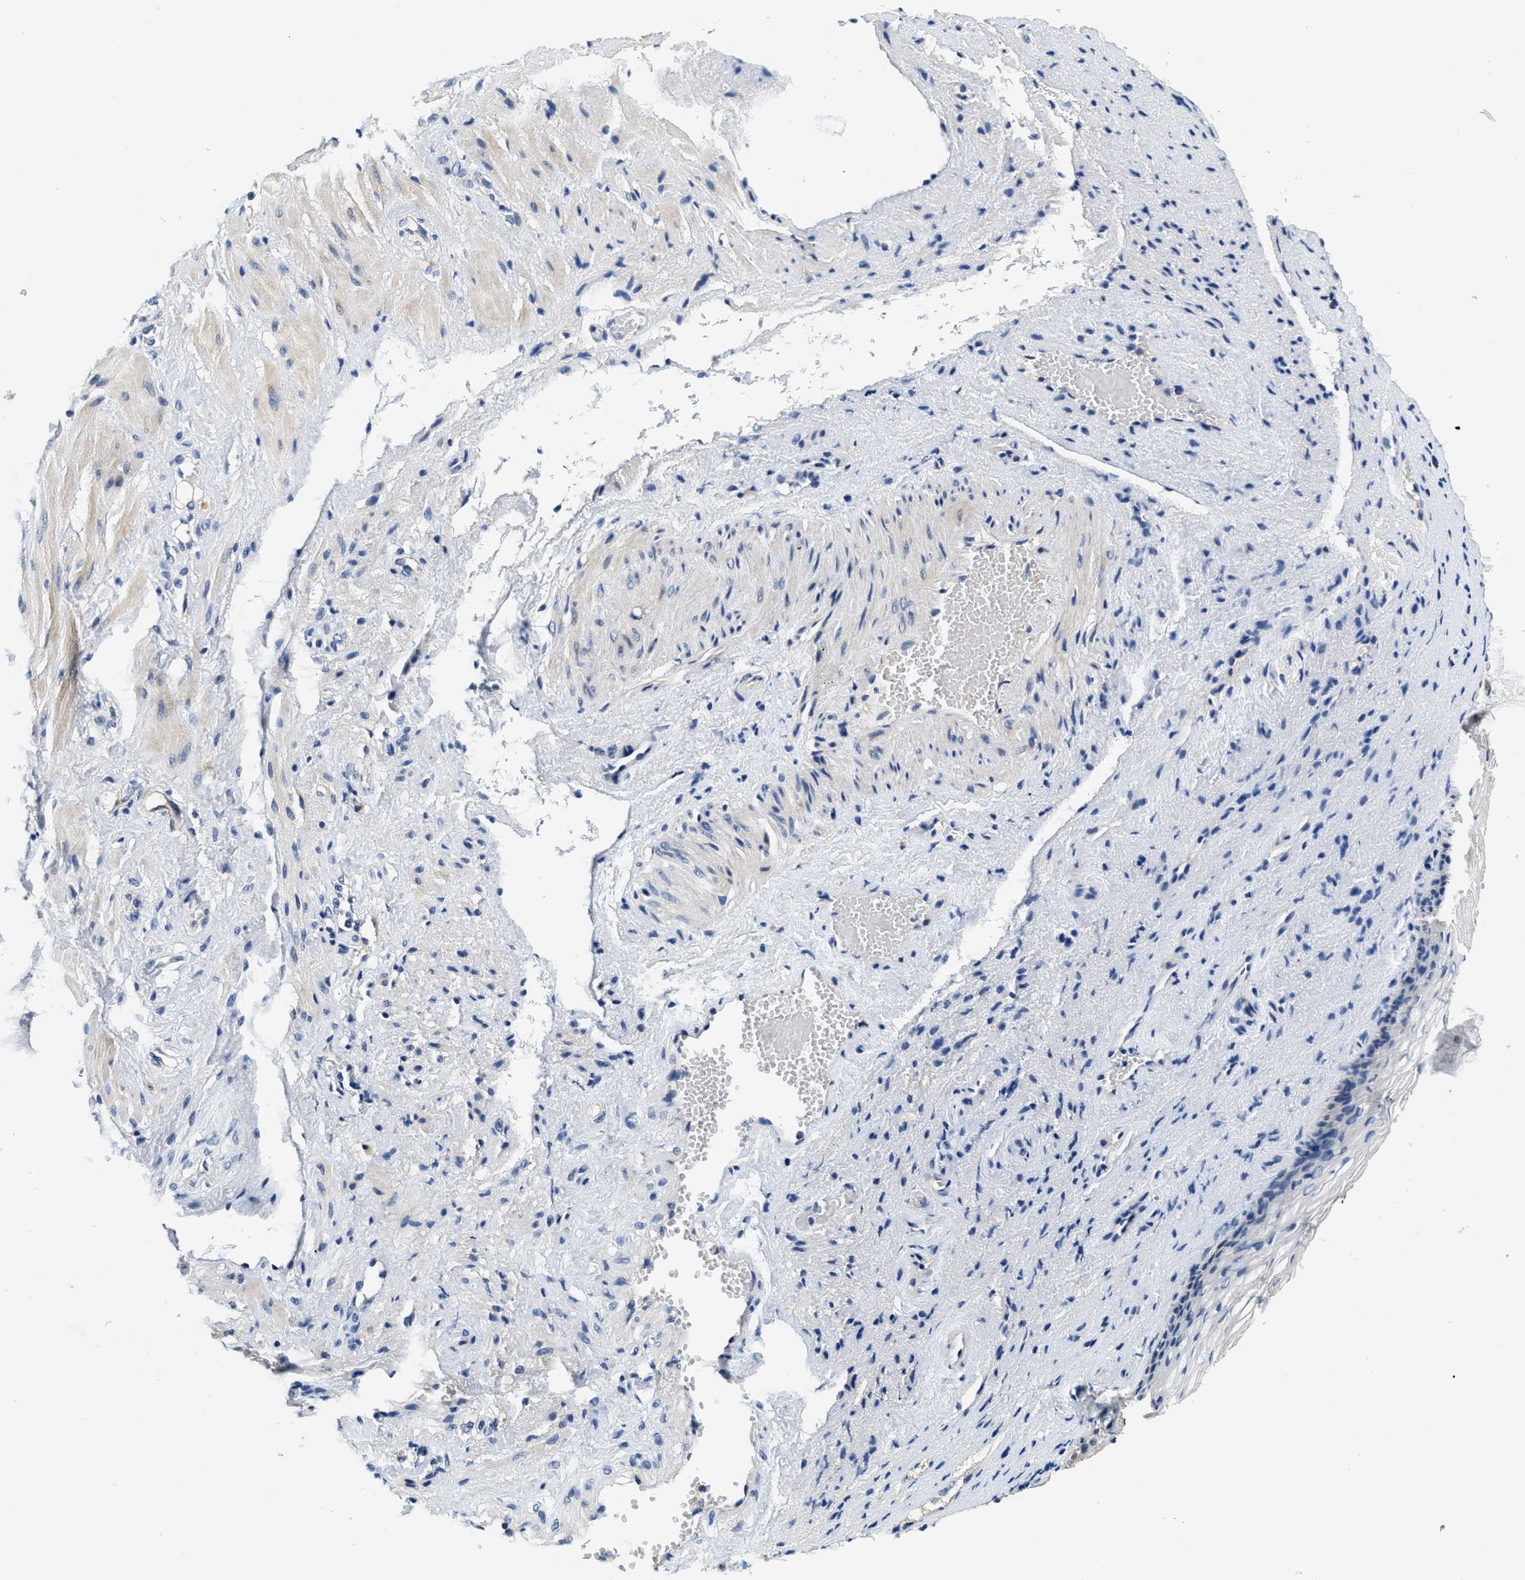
{"staining": {"intensity": "weak", "quantity": "<25%", "location": "cytoplasmic/membranous"}, "tissue": "vagina", "cell_type": "Squamous epithelial cells", "image_type": "normal", "snomed": [{"axis": "morphology", "description": "Normal tissue, NOS"}, {"axis": "topography", "description": "Vagina"}], "caption": "IHC of benign vagina reveals no expression in squamous epithelial cells.", "gene": "ALDH3A2", "patient": {"sex": "female", "age": 34}}